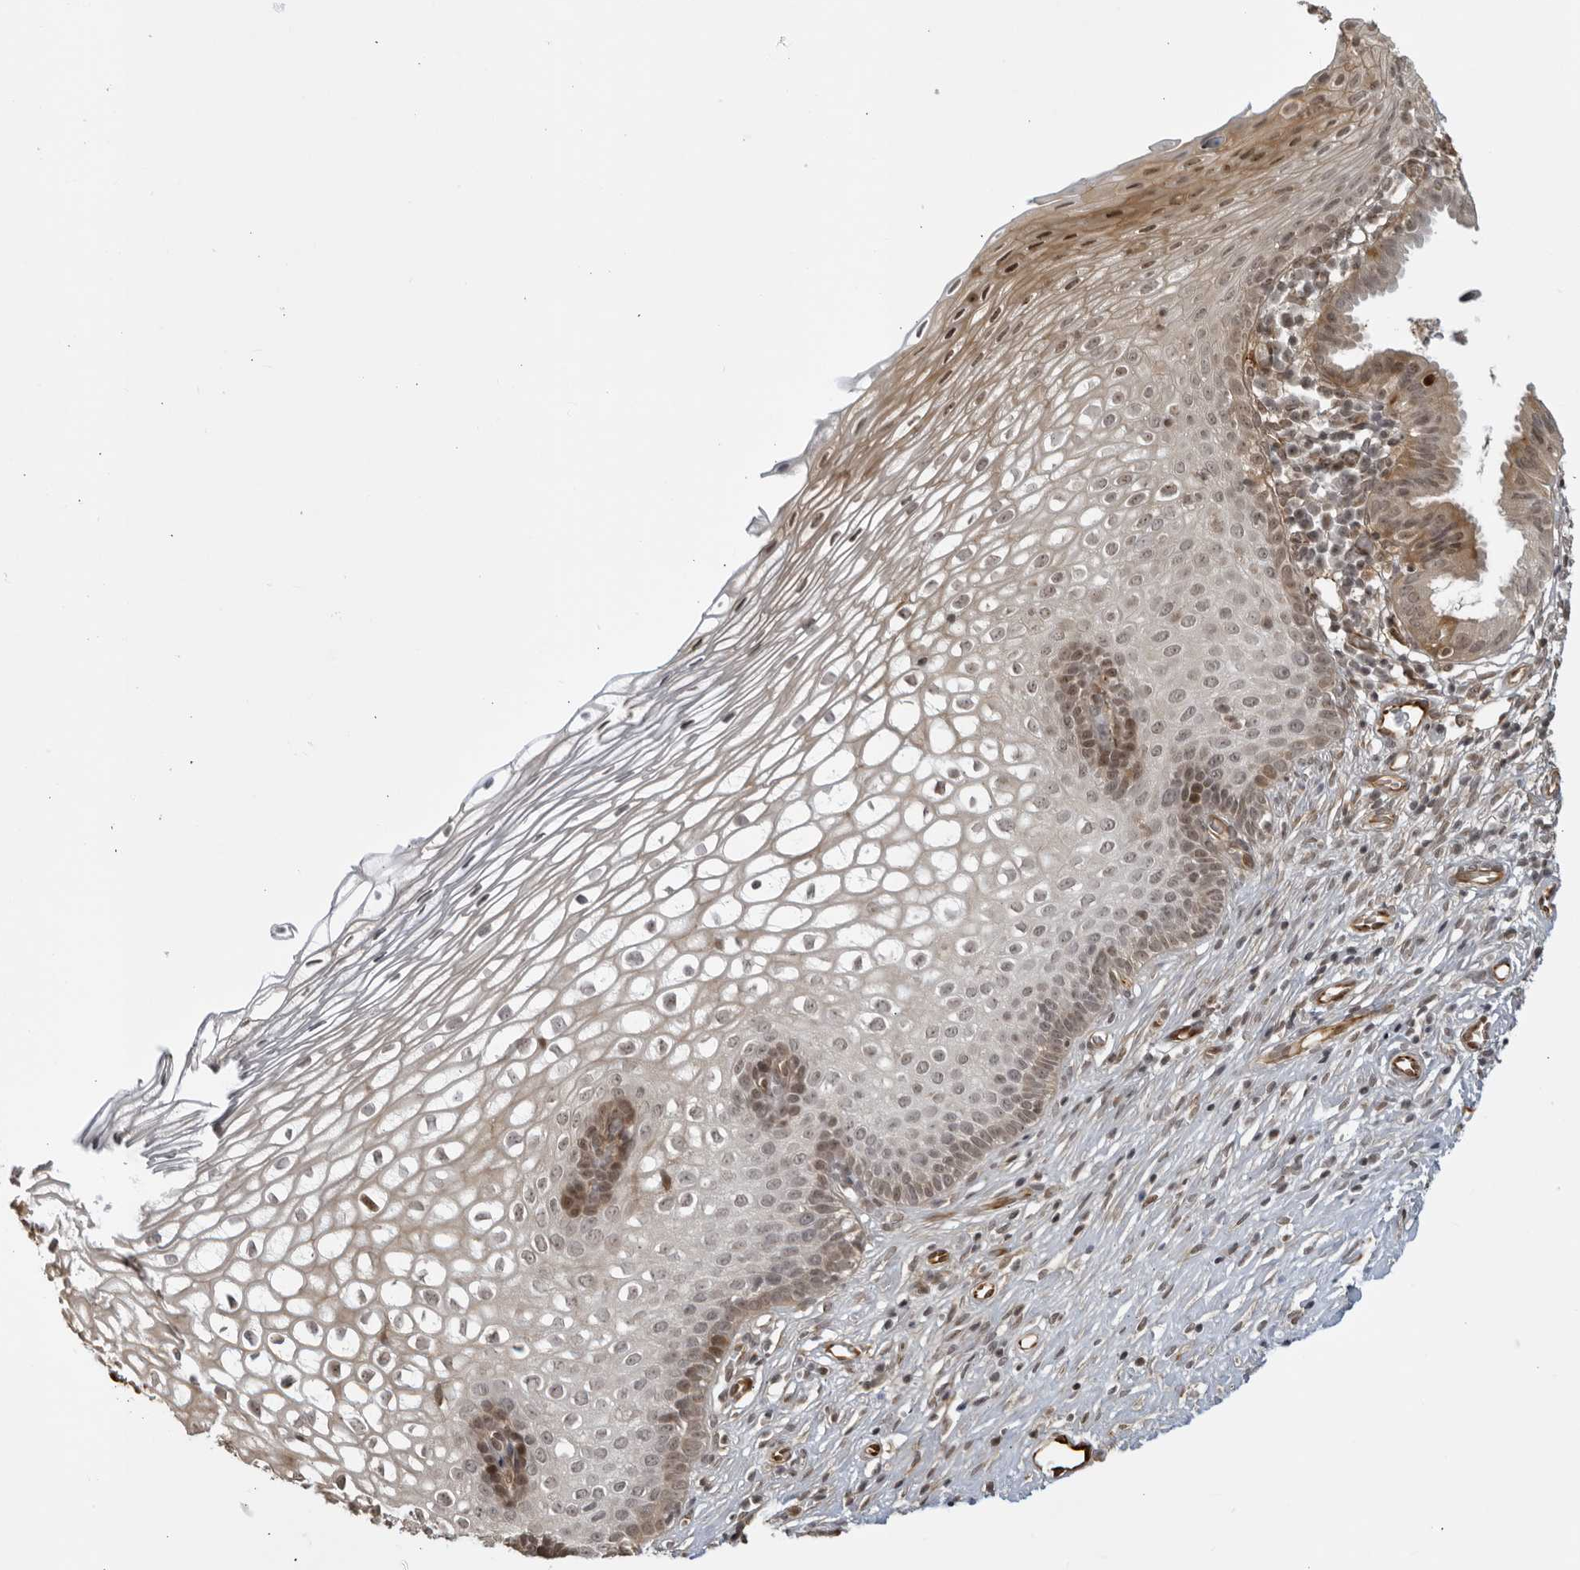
{"staining": {"intensity": "negative", "quantity": "none", "location": "none"}, "tissue": "cervix", "cell_type": "Glandular cells", "image_type": "normal", "snomed": [{"axis": "morphology", "description": "Normal tissue, NOS"}, {"axis": "topography", "description": "Cervix"}], "caption": "Protein analysis of benign cervix reveals no significant staining in glandular cells. The staining was performed using DAB to visualize the protein expression in brown, while the nuclei were stained in blue with hematoxylin (Magnification: 20x).", "gene": "TCF21", "patient": {"sex": "female", "age": 27}}